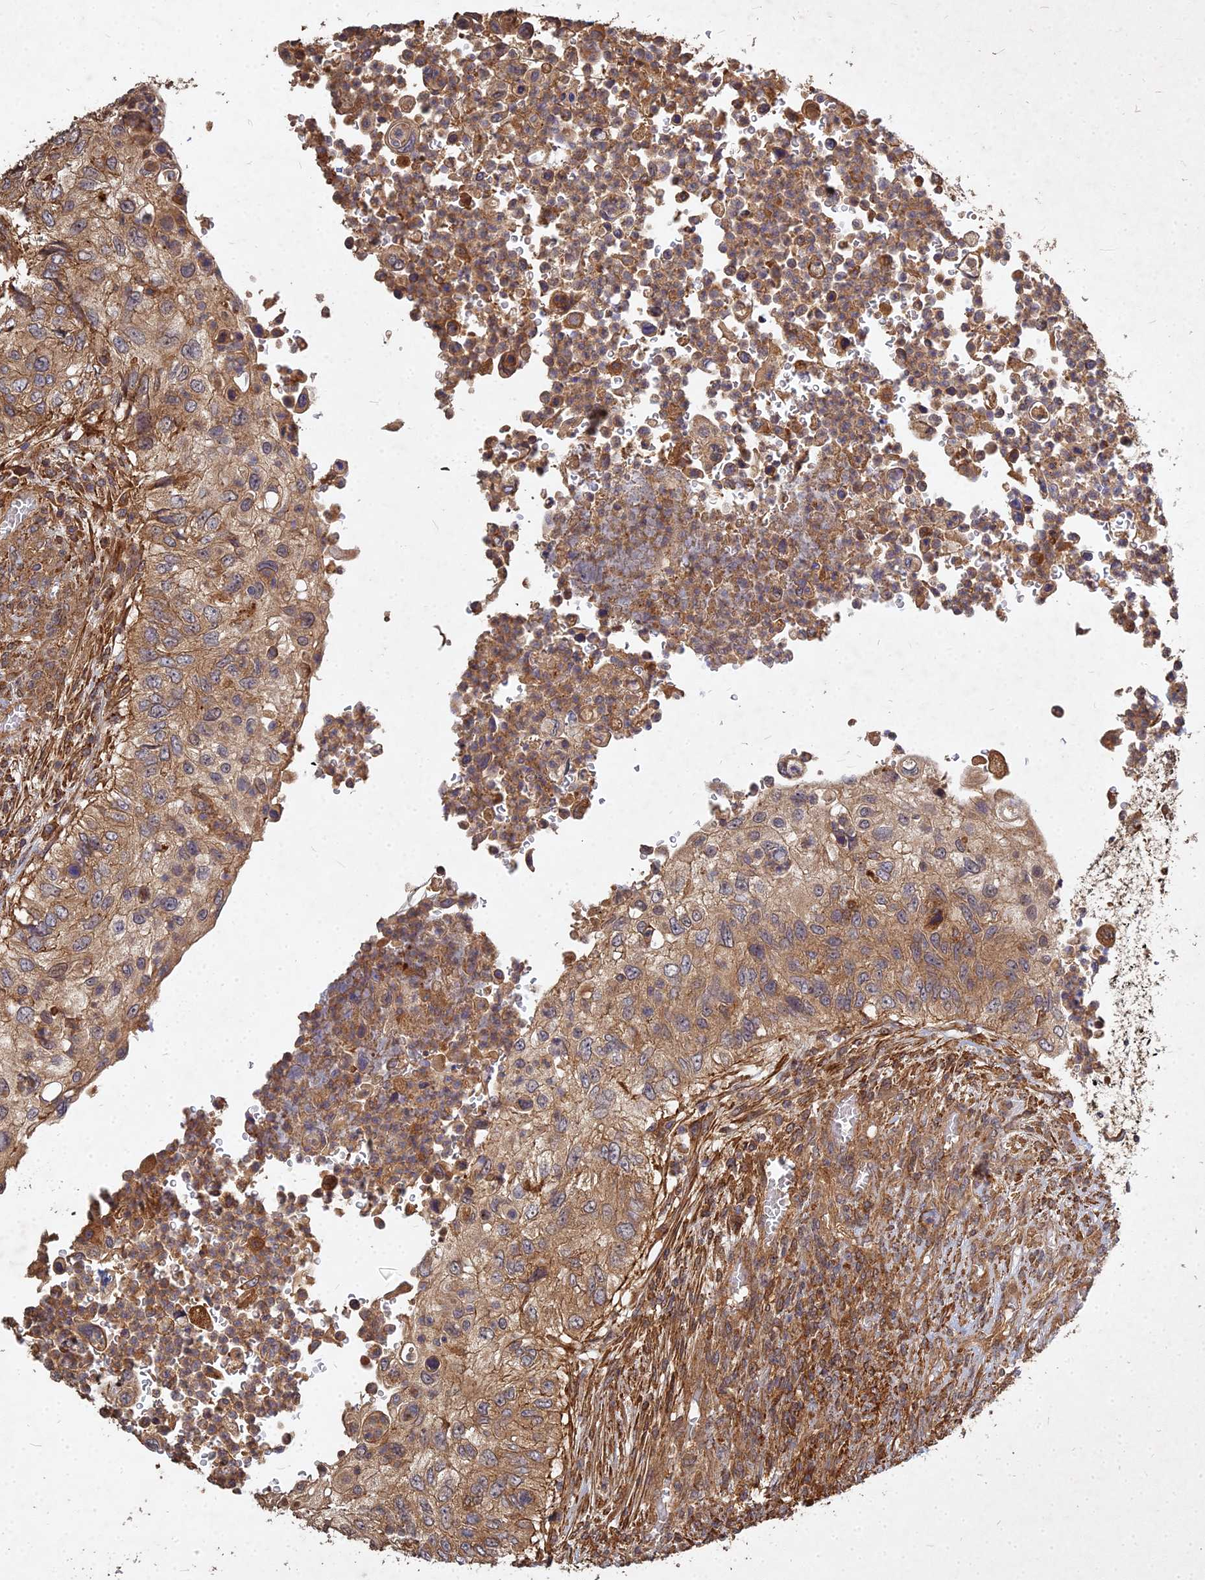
{"staining": {"intensity": "moderate", "quantity": ">75%", "location": "cytoplasmic/membranous"}, "tissue": "urothelial cancer", "cell_type": "Tumor cells", "image_type": "cancer", "snomed": [{"axis": "morphology", "description": "Urothelial carcinoma, High grade"}, {"axis": "topography", "description": "Urinary bladder"}], "caption": "The photomicrograph demonstrates staining of urothelial cancer, revealing moderate cytoplasmic/membranous protein positivity (brown color) within tumor cells. Nuclei are stained in blue.", "gene": "UBE2W", "patient": {"sex": "female", "age": 60}}